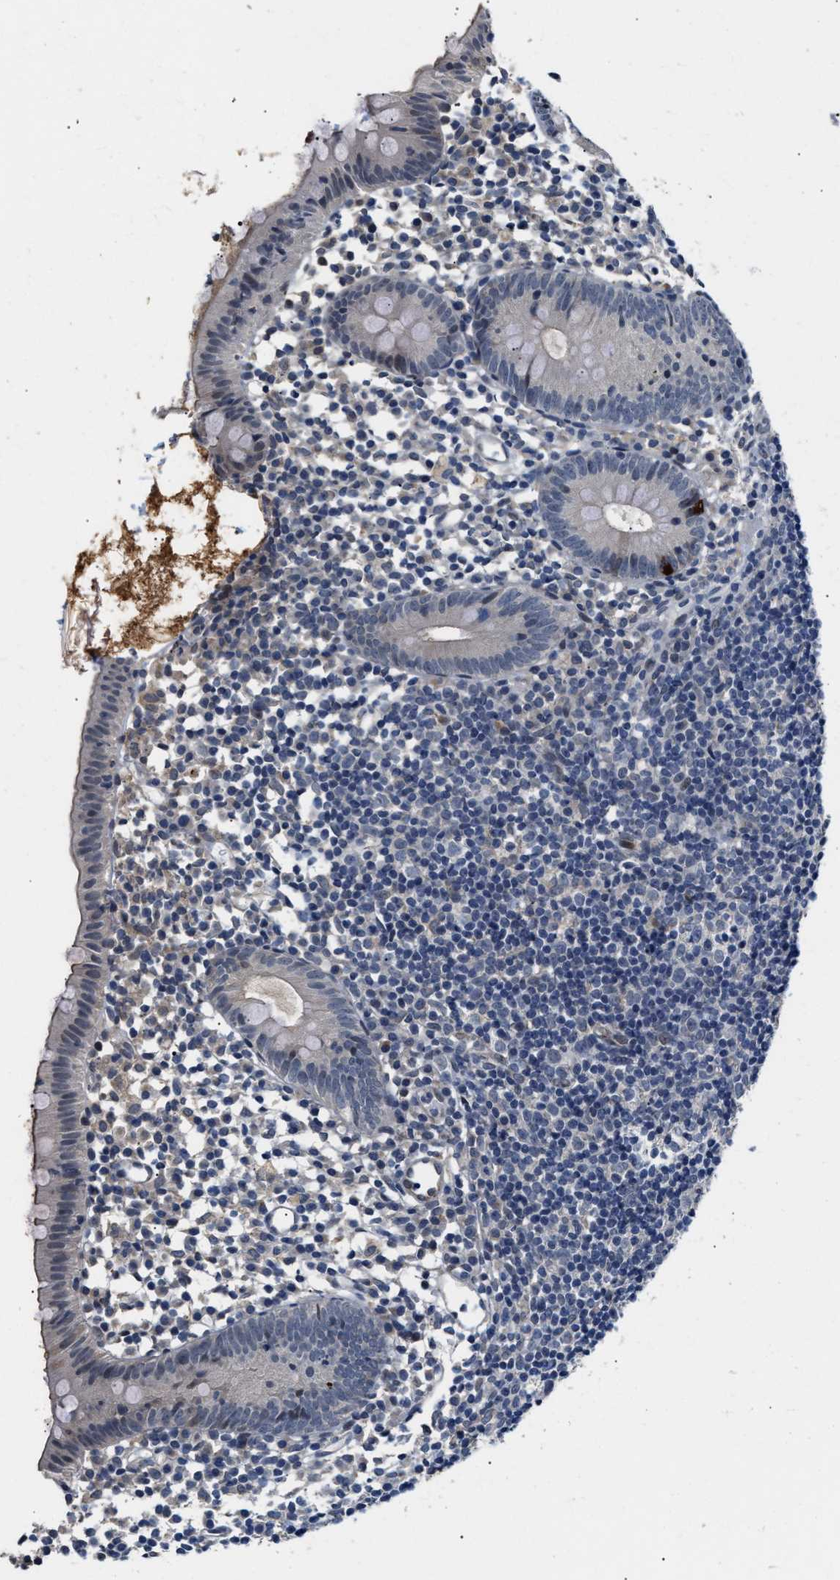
{"staining": {"intensity": "weak", "quantity": "25%-75%", "location": "nuclear"}, "tissue": "appendix", "cell_type": "Glandular cells", "image_type": "normal", "snomed": [{"axis": "morphology", "description": "Normal tissue, NOS"}, {"axis": "topography", "description": "Appendix"}], "caption": "Benign appendix reveals weak nuclear positivity in about 25%-75% of glandular cells.", "gene": "PPM1H", "patient": {"sex": "female", "age": 20}}